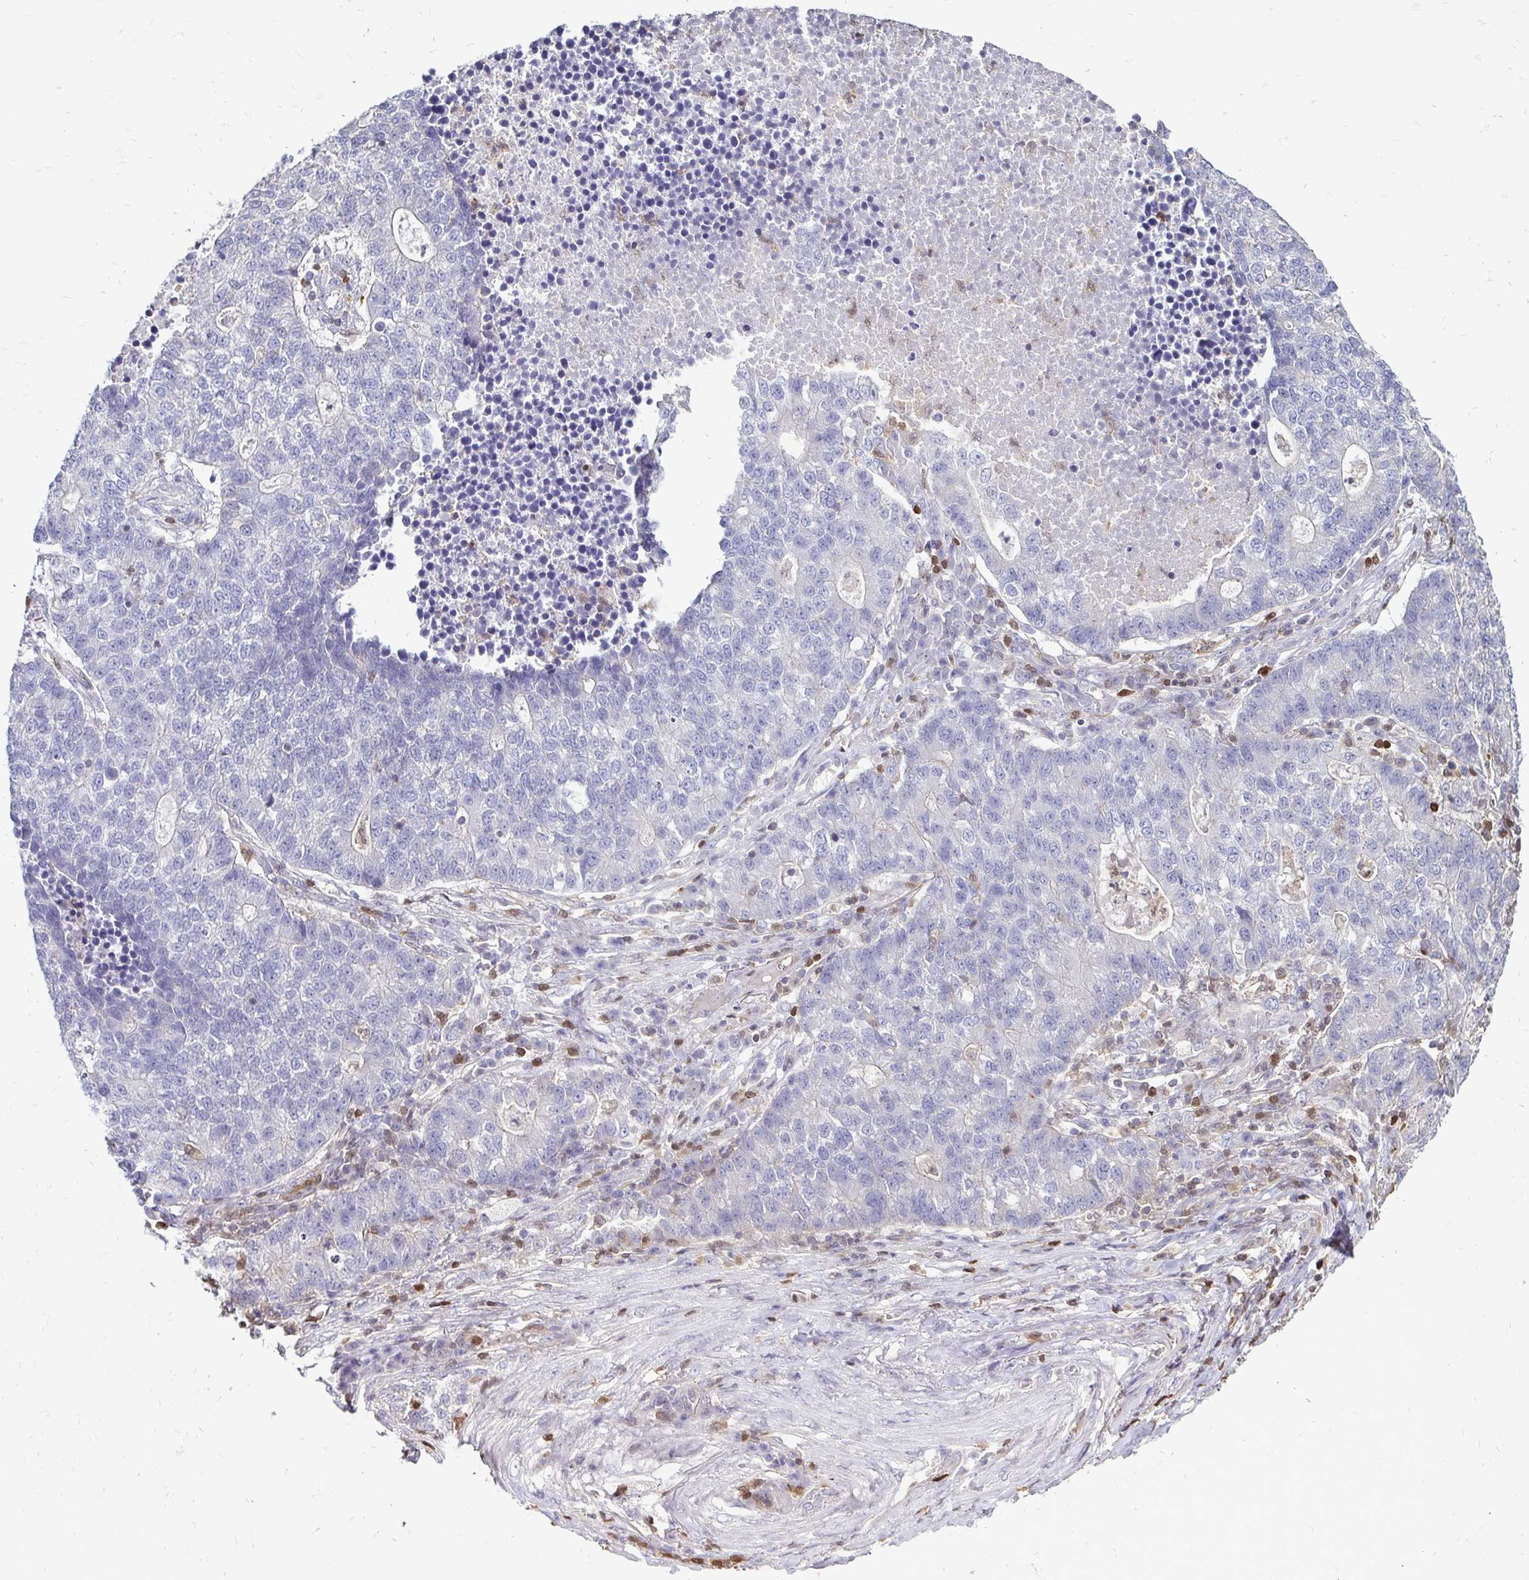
{"staining": {"intensity": "negative", "quantity": "none", "location": "none"}, "tissue": "lung cancer", "cell_type": "Tumor cells", "image_type": "cancer", "snomed": [{"axis": "morphology", "description": "Adenocarcinoma, NOS"}, {"axis": "topography", "description": "Lung"}], "caption": "Immunohistochemistry (IHC) micrograph of neoplastic tissue: lung cancer (adenocarcinoma) stained with DAB (3,3'-diaminobenzidine) reveals no significant protein staining in tumor cells. Brightfield microscopy of IHC stained with DAB (3,3'-diaminobenzidine) (brown) and hematoxylin (blue), captured at high magnification.", "gene": "ZFP1", "patient": {"sex": "male", "age": 57}}